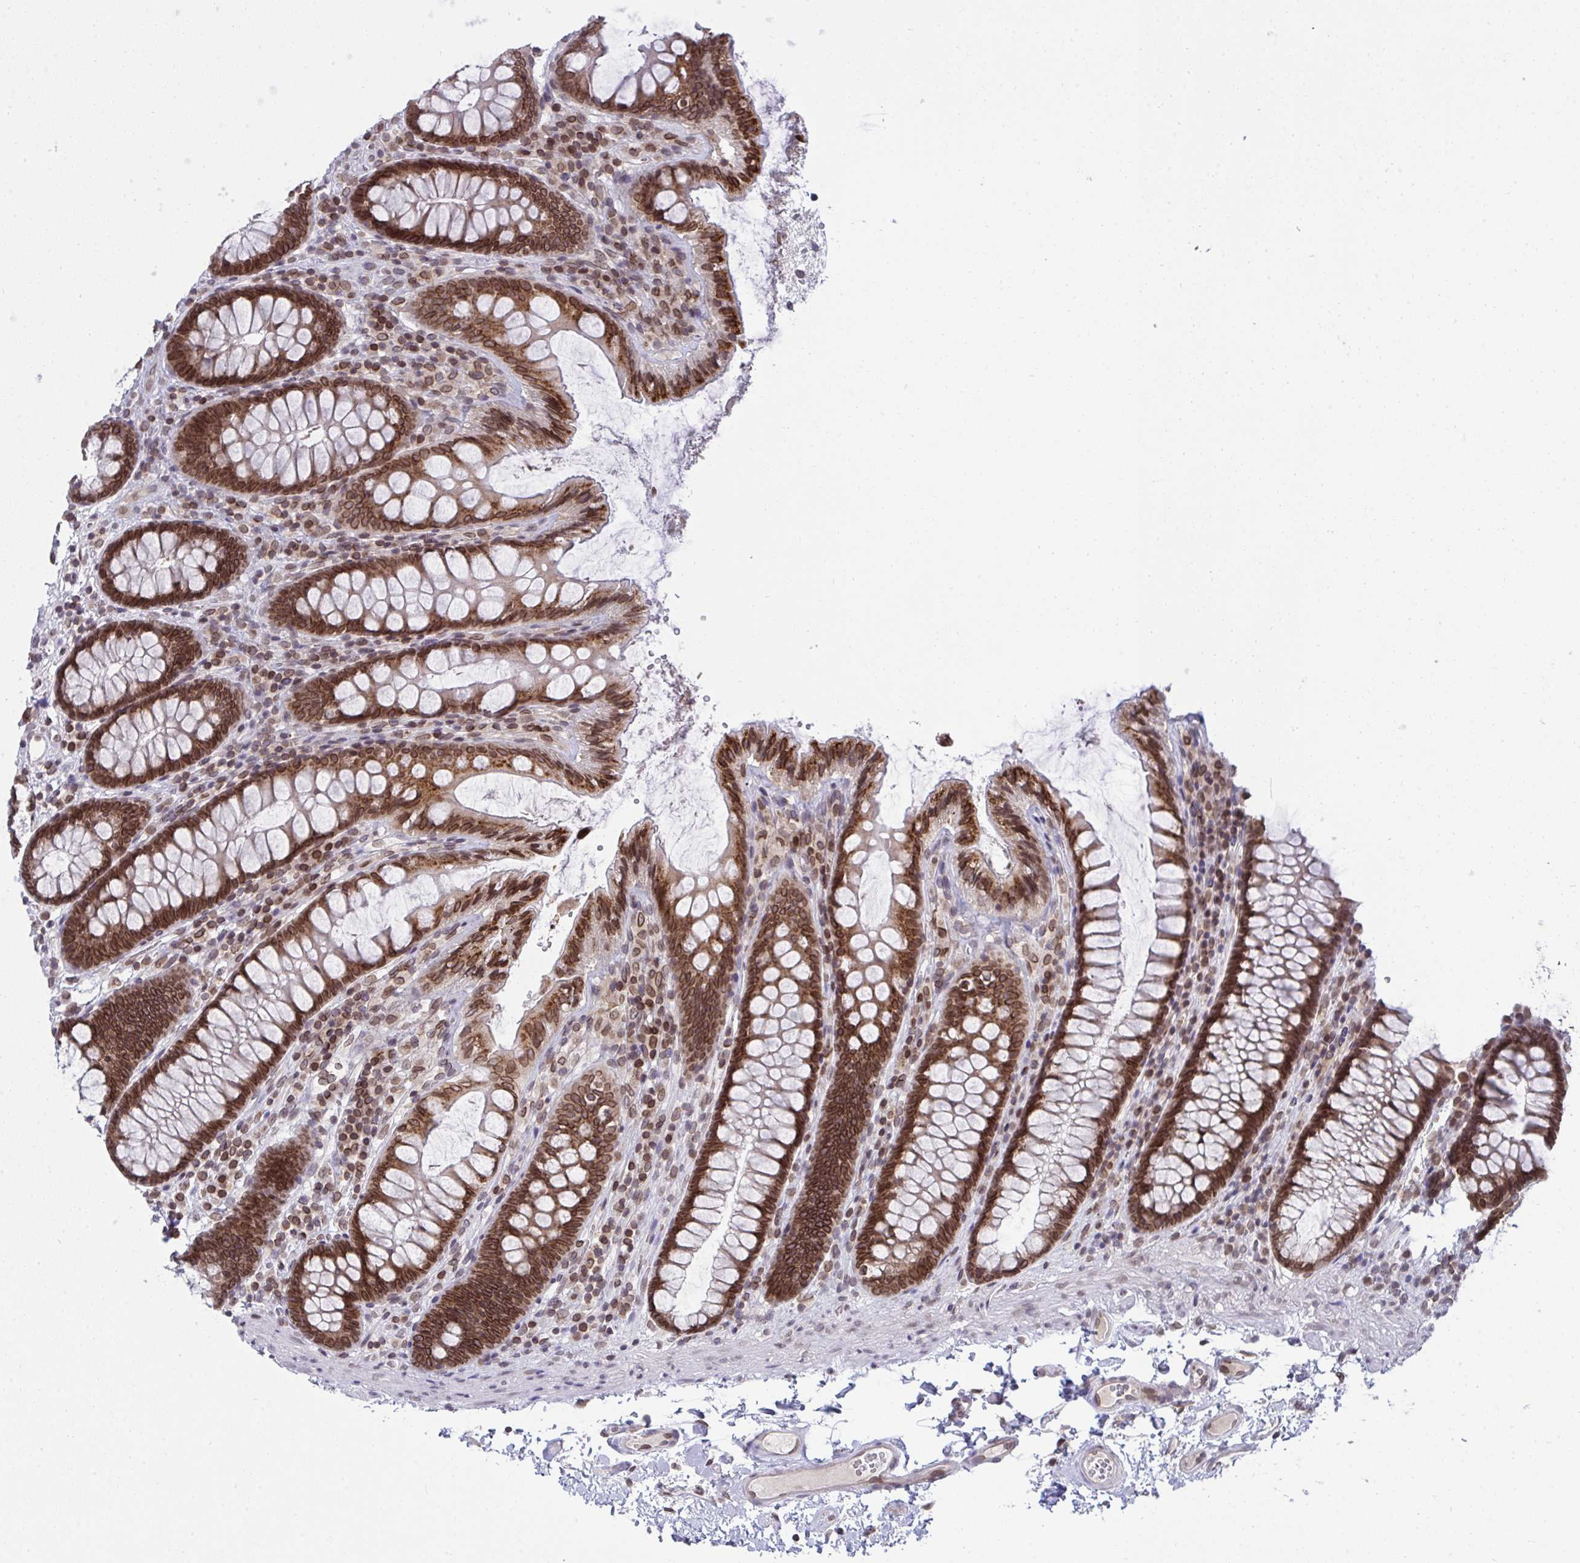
{"staining": {"intensity": "moderate", "quantity": ">75%", "location": "cytoplasmic/membranous,nuclear"}, "tissue": "colon", "cell_type": "Endothelial cells", "image_type": "normal", "snomed": [{"axis": "morphology", "description": "Normal tissue, NOS"}, {"axis": "topography", "description": "Colon"}], "caption": "Immunohistochemical staining of unremarkable human colon demonstrates >75% levels of moderate cytoplasmic/membranous,nuclear protein expression in approximately >75% of endothelial cells. Nuclei are stained in blue.", "gene": "RANBP2", "patient": {"sex": "male", "age": 84}}